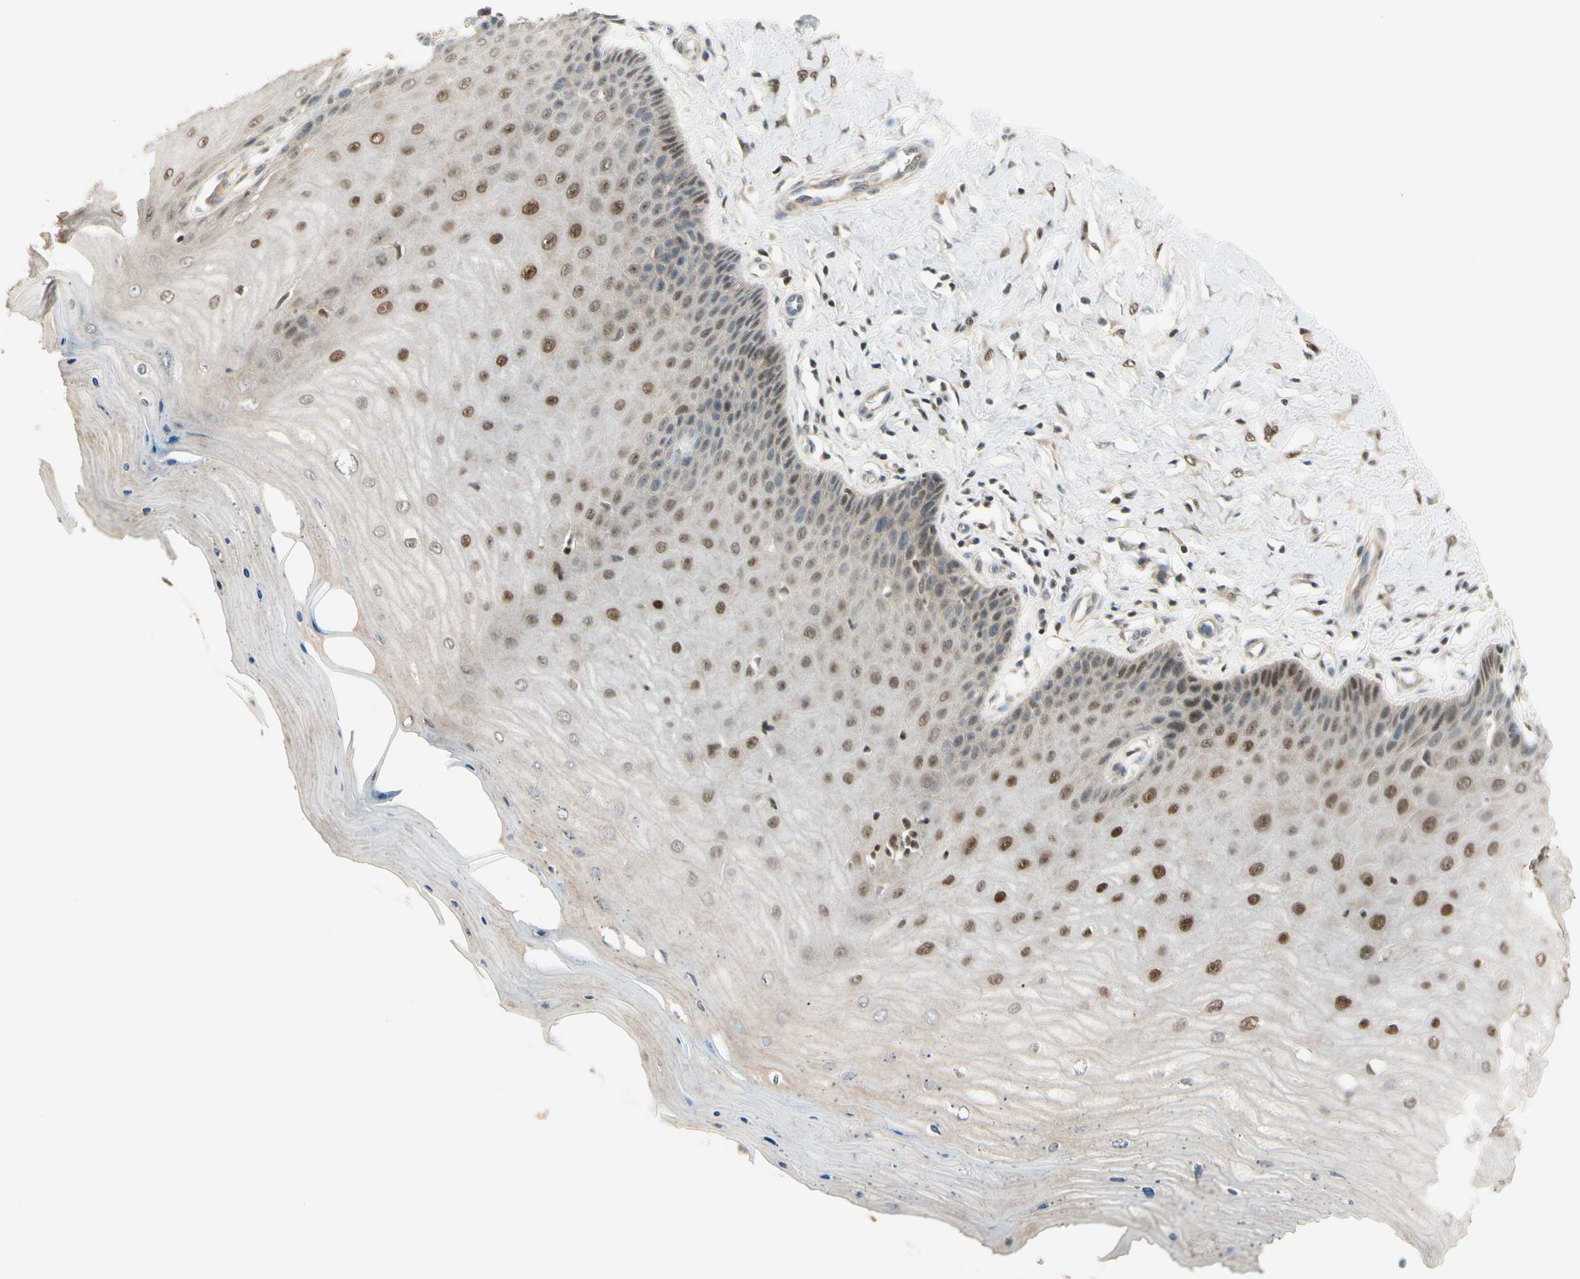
{"staining": {"intensity": "strong", "quantity": ">75%", "location": "nuclear"}, "tissue": "cervix", "cell_type": "Glandular cells", "image_type": "normal", "snomed": [{"axis": "morphology", "description": "Normal tissue, NOS"}, {"axis": "topography", "description": "Cervix"}], "caption": "An immunohistochemistry image of benign tissue is shown. Protein staining in brown highlights strong nuclear positivity in cervix within glandular cells. The staining is performed using DAB brown chromogen to label protein expression. The nuclei are counter-stained blue using hematoxylin.", "gene": "NFYA", "patient": {"sex": "female", "age": 55}}